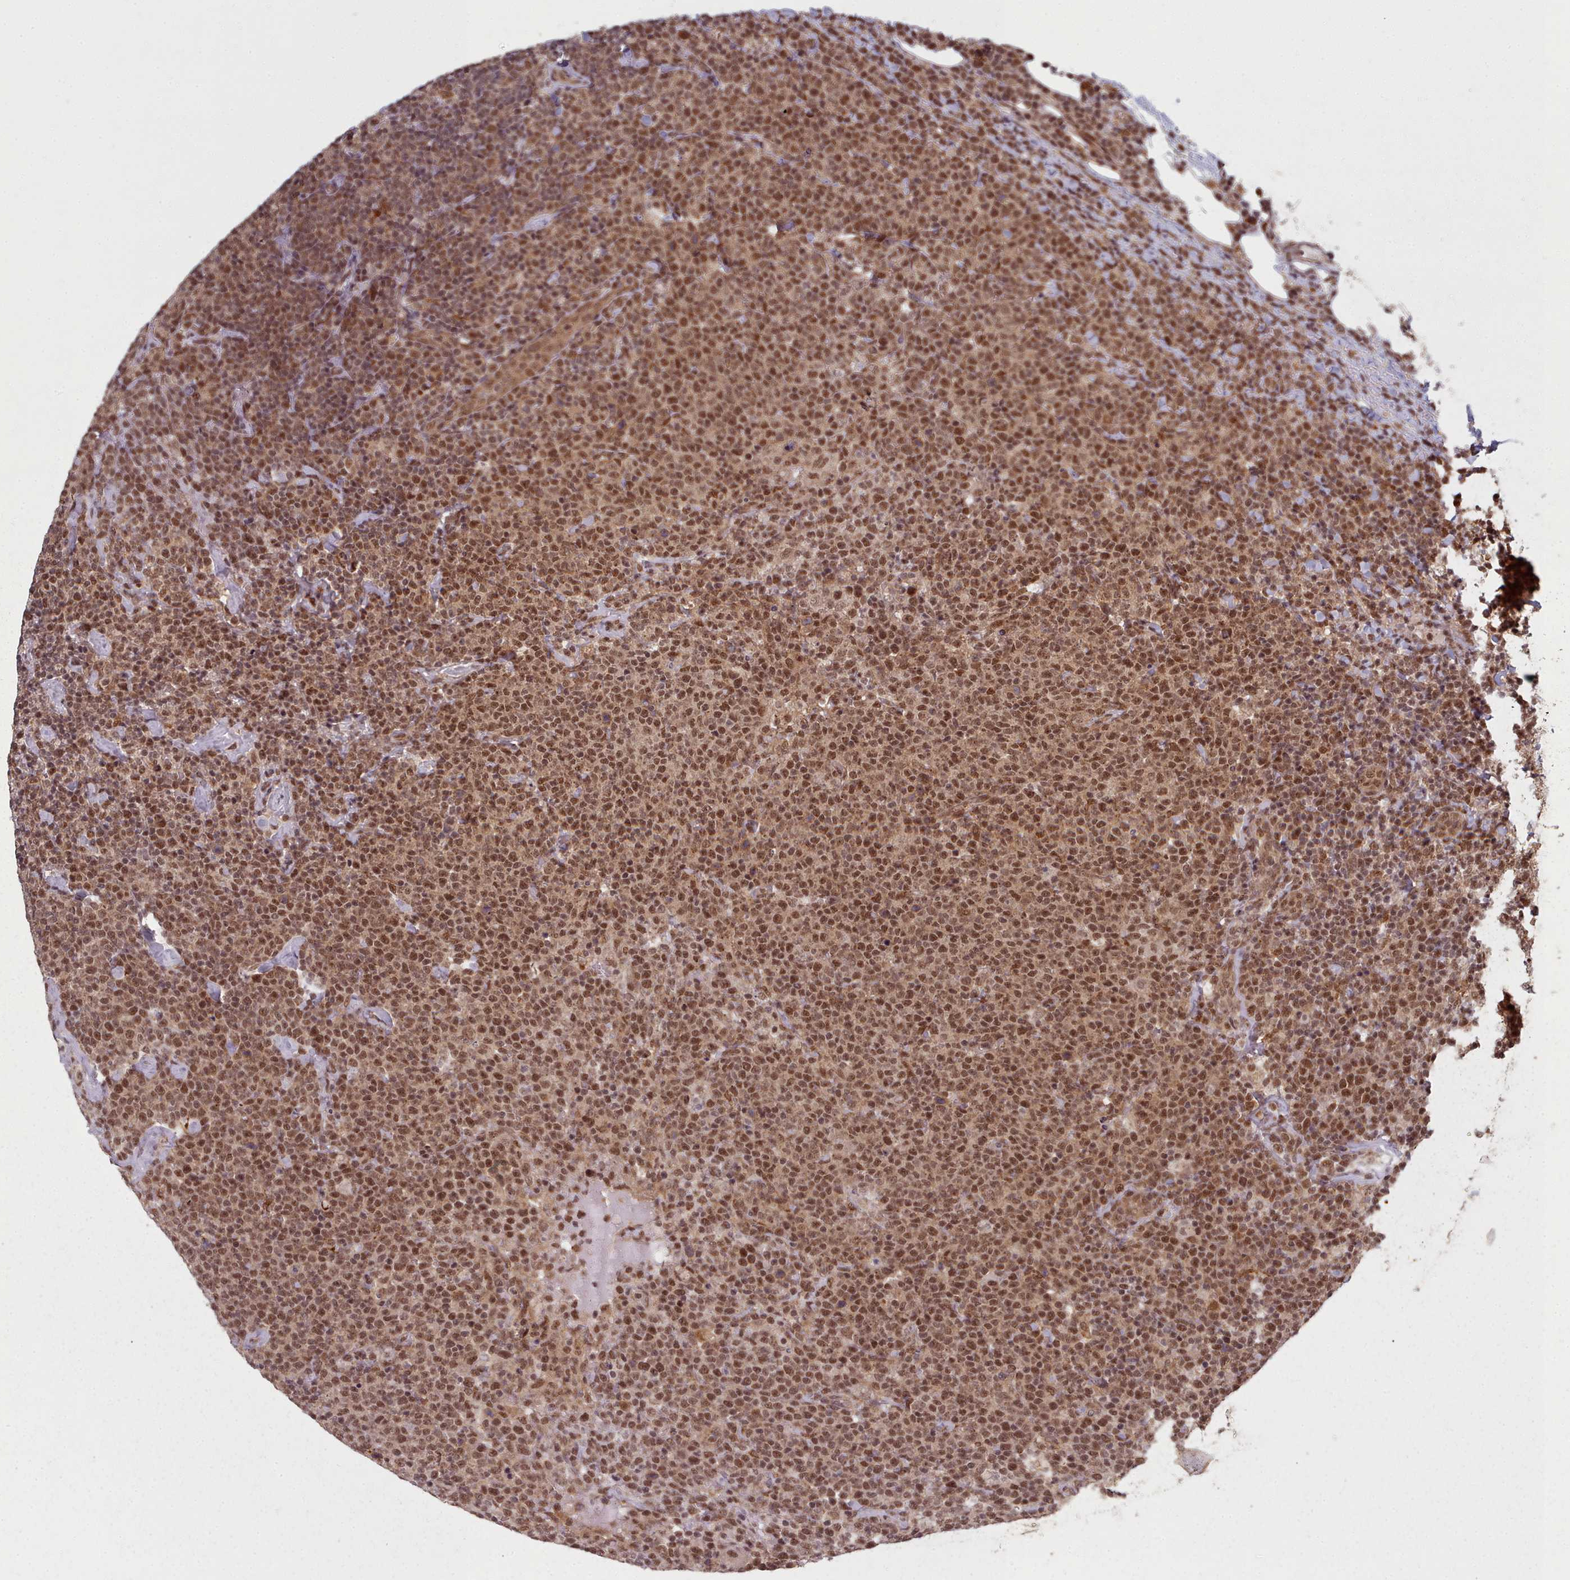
{"staining": {"intensity": "moderate", "quantity": ">75%", "location": "cytoplasmic/membranous,nuclear"}, "tissue": "lymphoma", "cell_type": "Tumor cells", "image_type": "cancer", "snomed": [{"axis": "morphology", "description": "Malignant lymphoma, non-Hodgkin's type, High grade"}, {"axis": "topography", "description": "Lymph node"}], "caption": "Tumor cells exhibit moderate cytoplasmic/membranous and nuclear staining in about >75% of cells in malignant lymphoma, non-Hodgkin's type (high-grade).", "gene": "DHX8", "patient": {"sex": "male", "age": 61}}